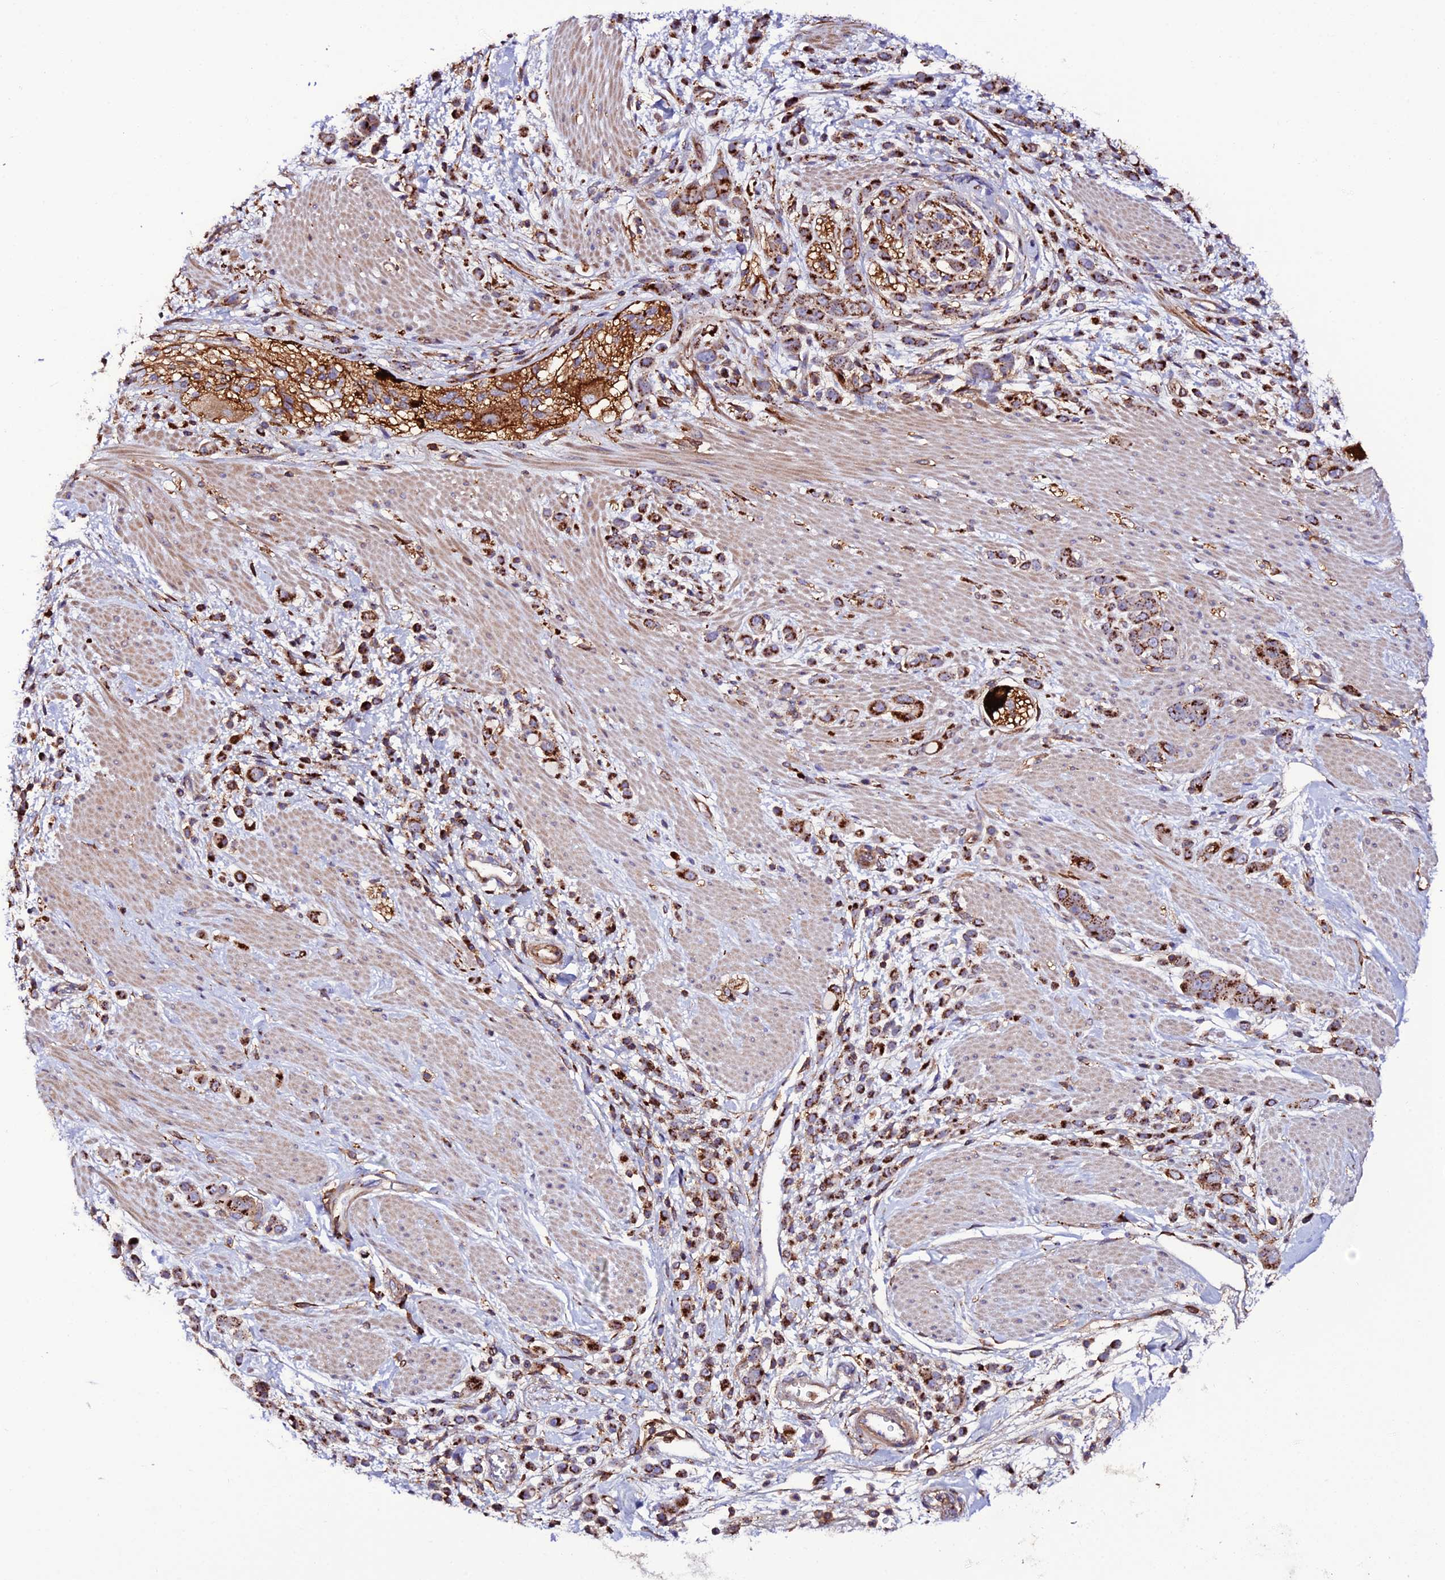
{"staining": {"intensity": "strong", "quantity": ">75%", "location": "cytoplasmic/membranous"}, "tissue": "pancreatic cancer", "cell_type": "Tumor cells", "image_type": "cancer", "snomed": [{"axis": "morphology", "description": "Normal tissue, NOS"}, {"axis": "morphology", "description": "Adenocarcinoma, NOS"}, {"axis": "topography", "description": "Pancreas"}], "caption": "There is high levels of strong cytoplasmic/membranous expression in tumor cells of pancreatic cancer, as demonstrated by immunohistochemical staining (brown color).", "gene": "TRPV2", "patient": {"sex": "female", "age": 64}}